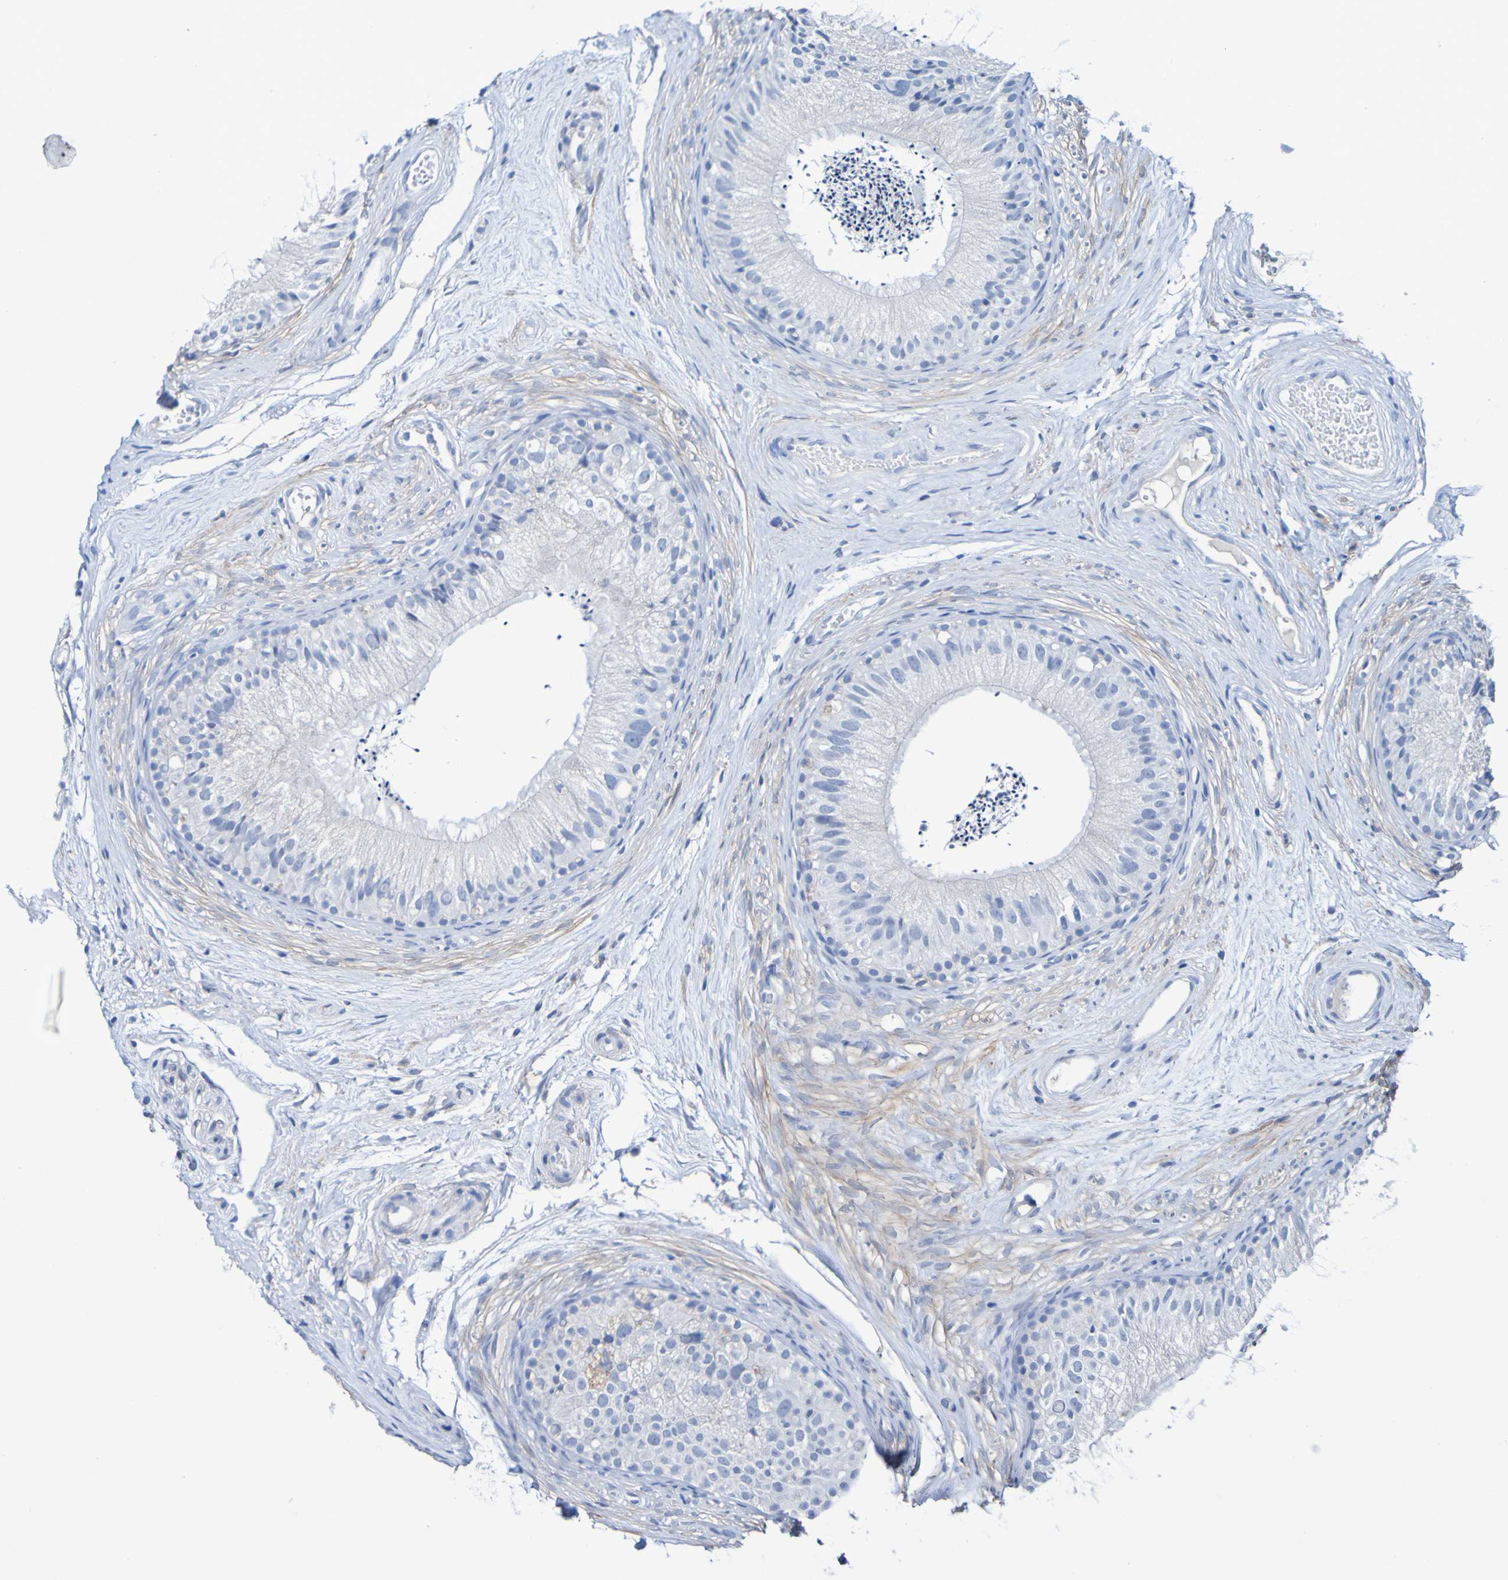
{"staining": {"intensity": "negative", "quantity": "none", "location": "none"}, "tissue": "epididymis", "cell_type": "Glandular cells", "image_type": "normal", "snomed": [{"axis": "morphology", "description": "Normal tissue, NOS"}, {"axis": "topography", "description": "Epididymis"}], "caption": "IHC image of benign epididymis: human epididymis stained with DAB (3,3'-diaminobenzidine) demonstrates no significant protein positivity in glandular cells. The staining is performed using DAB (3,3'-diaminobenzidine) brown chromogen with nuclei counter-stained in using hematoxylin.", "gene": "SGCB", "patient": {"sex": "male", "age": 56}}